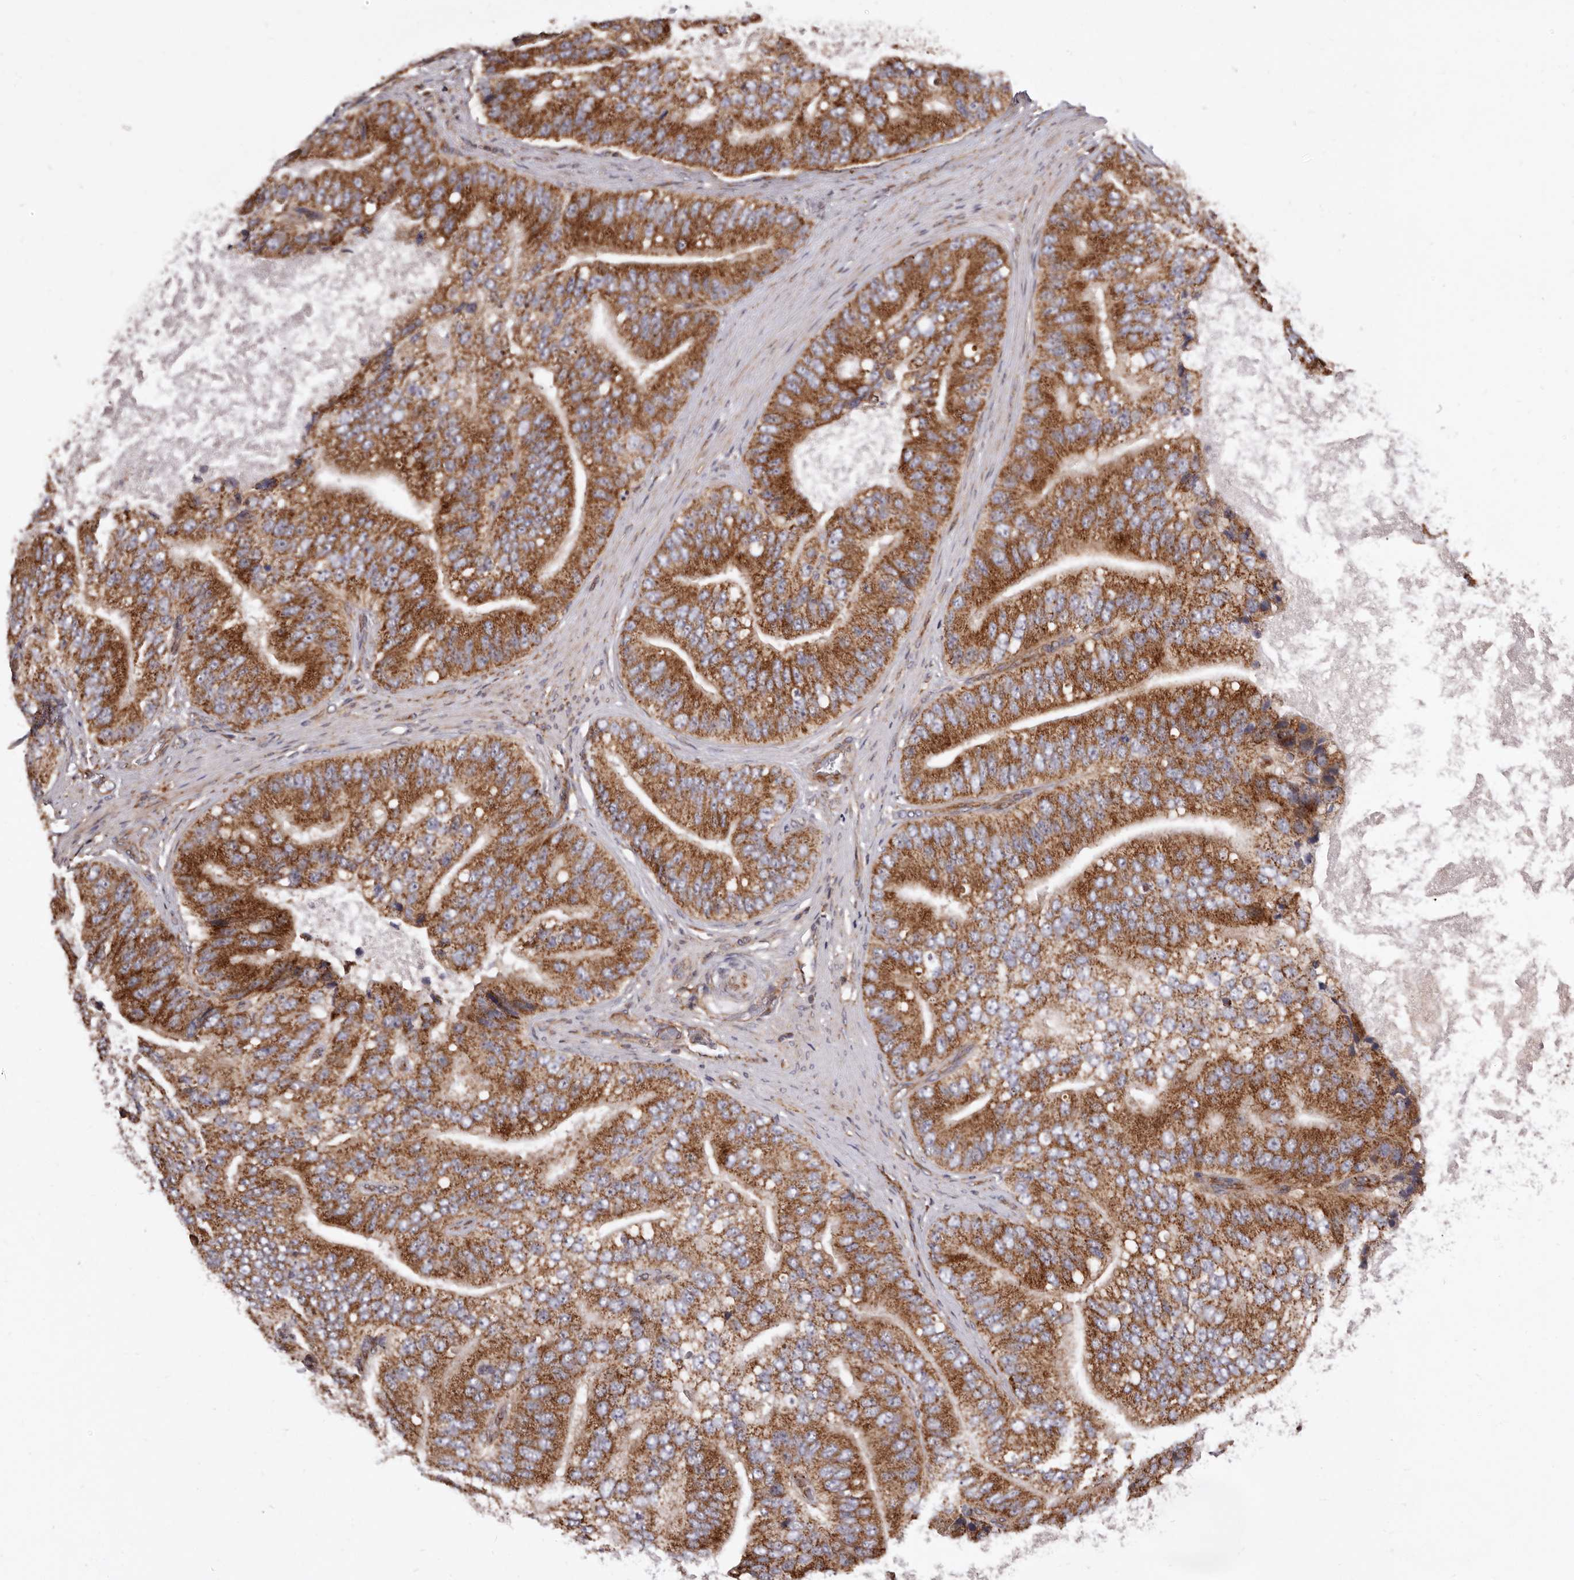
{"staining": {"intensity": "moderate", "quantity": ">75%", "location": "cytoplasmic/membranous"}, "tissue": "prostate cancer", "cell_type": "Tumor cells", "image_type": "cancer", "snomed": [{"axis": "morphology", "description": "Adenocarcinoma, High grade"}, {"axis": "topography", "description": "Prostate"}], "caption": "Moderate cytoplasmic/membranous protein positivity is identified in about >75% of tumor cells in prostate adenocarcinoma (high-grade).", "gene": "COQ8B", "patient": {"sex": "male", "age": 70}}